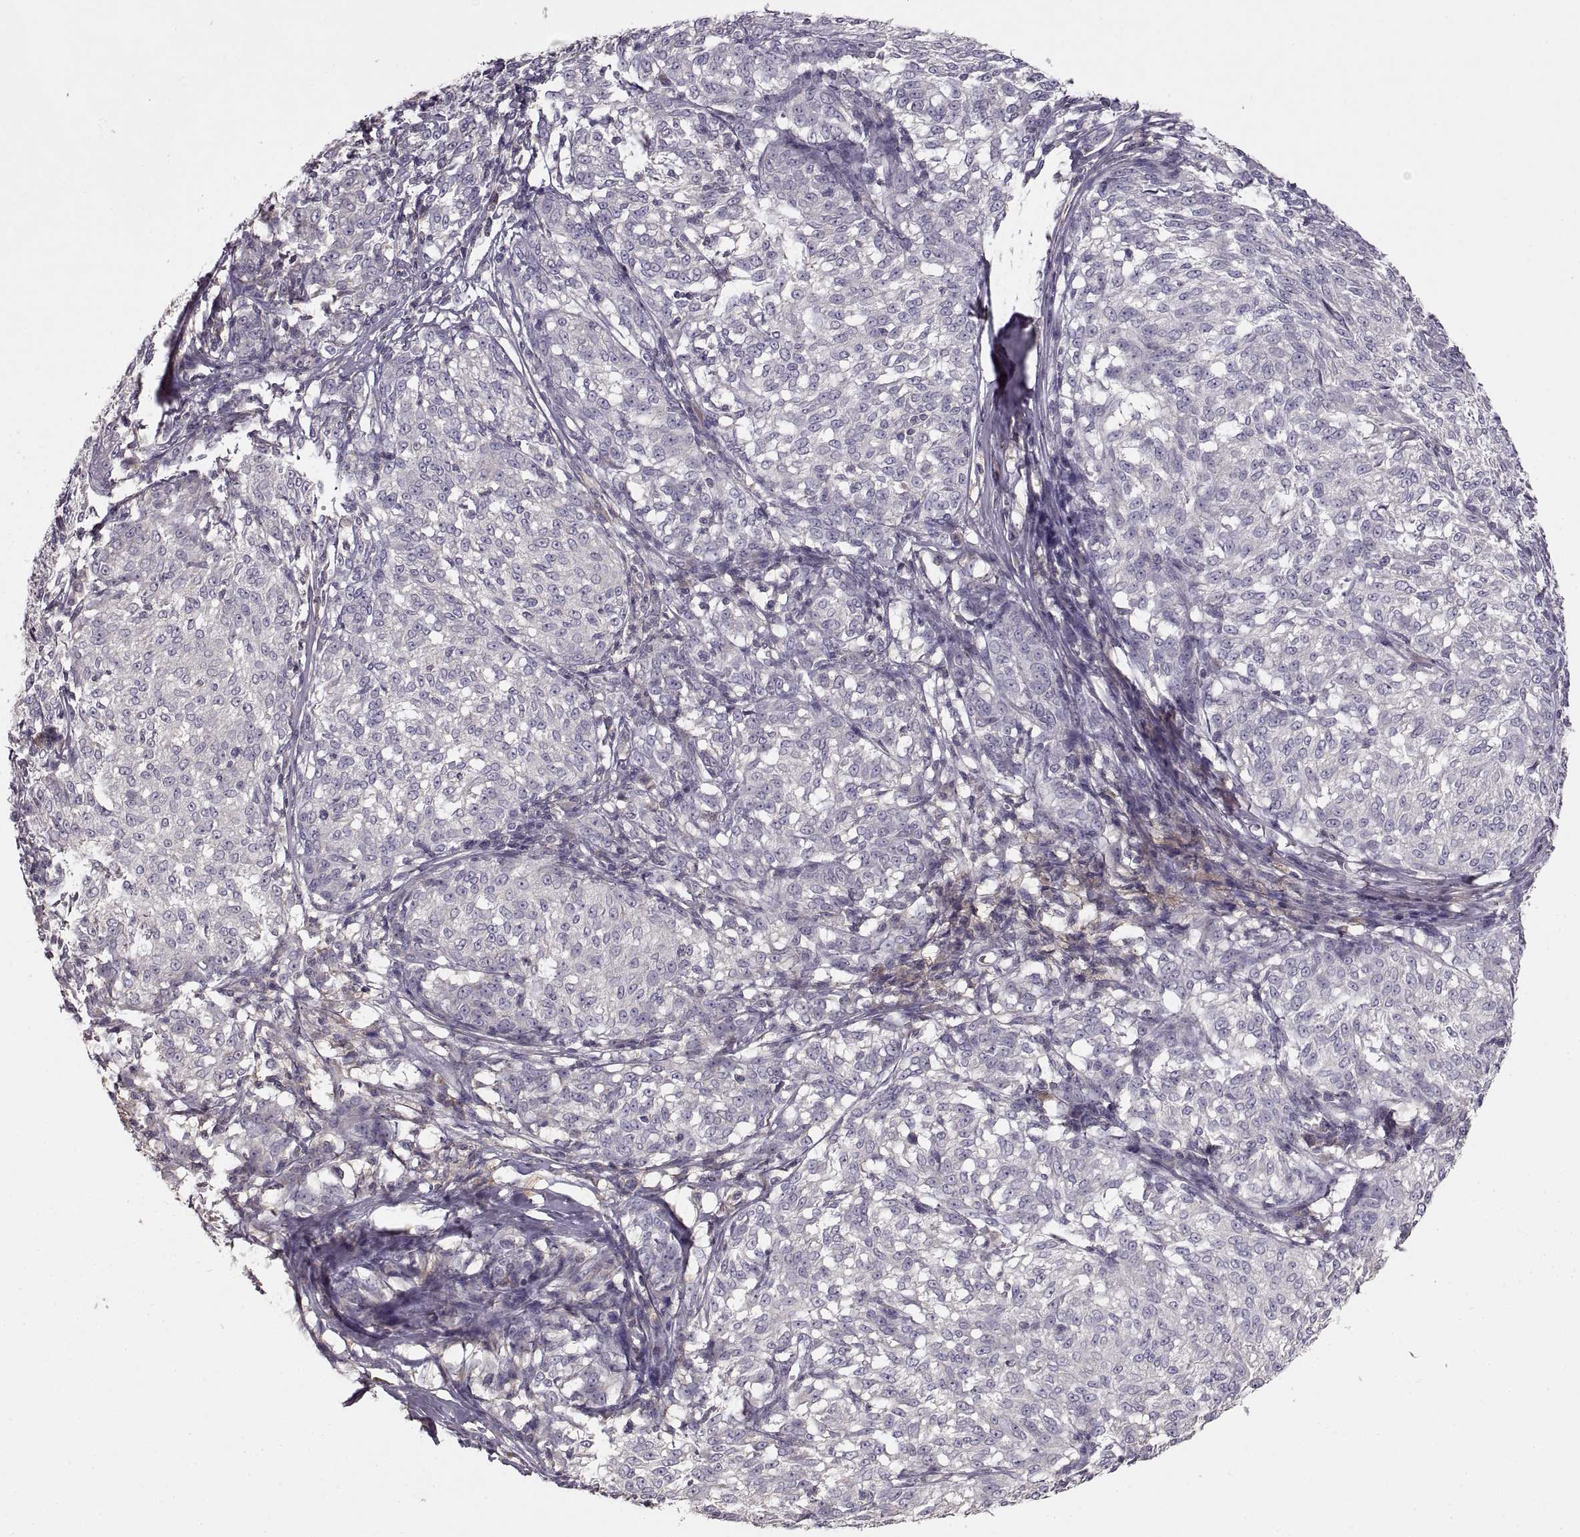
{"staining": {"intensity": "negative", "quantity": "none", "location": "none"}, "tissue": "melanoma", "cell_type": "Tumor cells", "image_type": "cancer", "snomed": [{"axis": "morphology", "description": "Malignant melanoma, NOS"}, {"axis": "topography", "description": "Skin"}], "caption": "IHC histopathology image of melanoma stained for a protein (brown), which demonstrates no expression in tumor cells. (Brightfield microscopy of DAB (3,3'-diaminobenzidine) immunohistochemistry (IHC) at high magnification).", "gene": "ADAM11", "patient": {"sex": "female", "age": 72}}